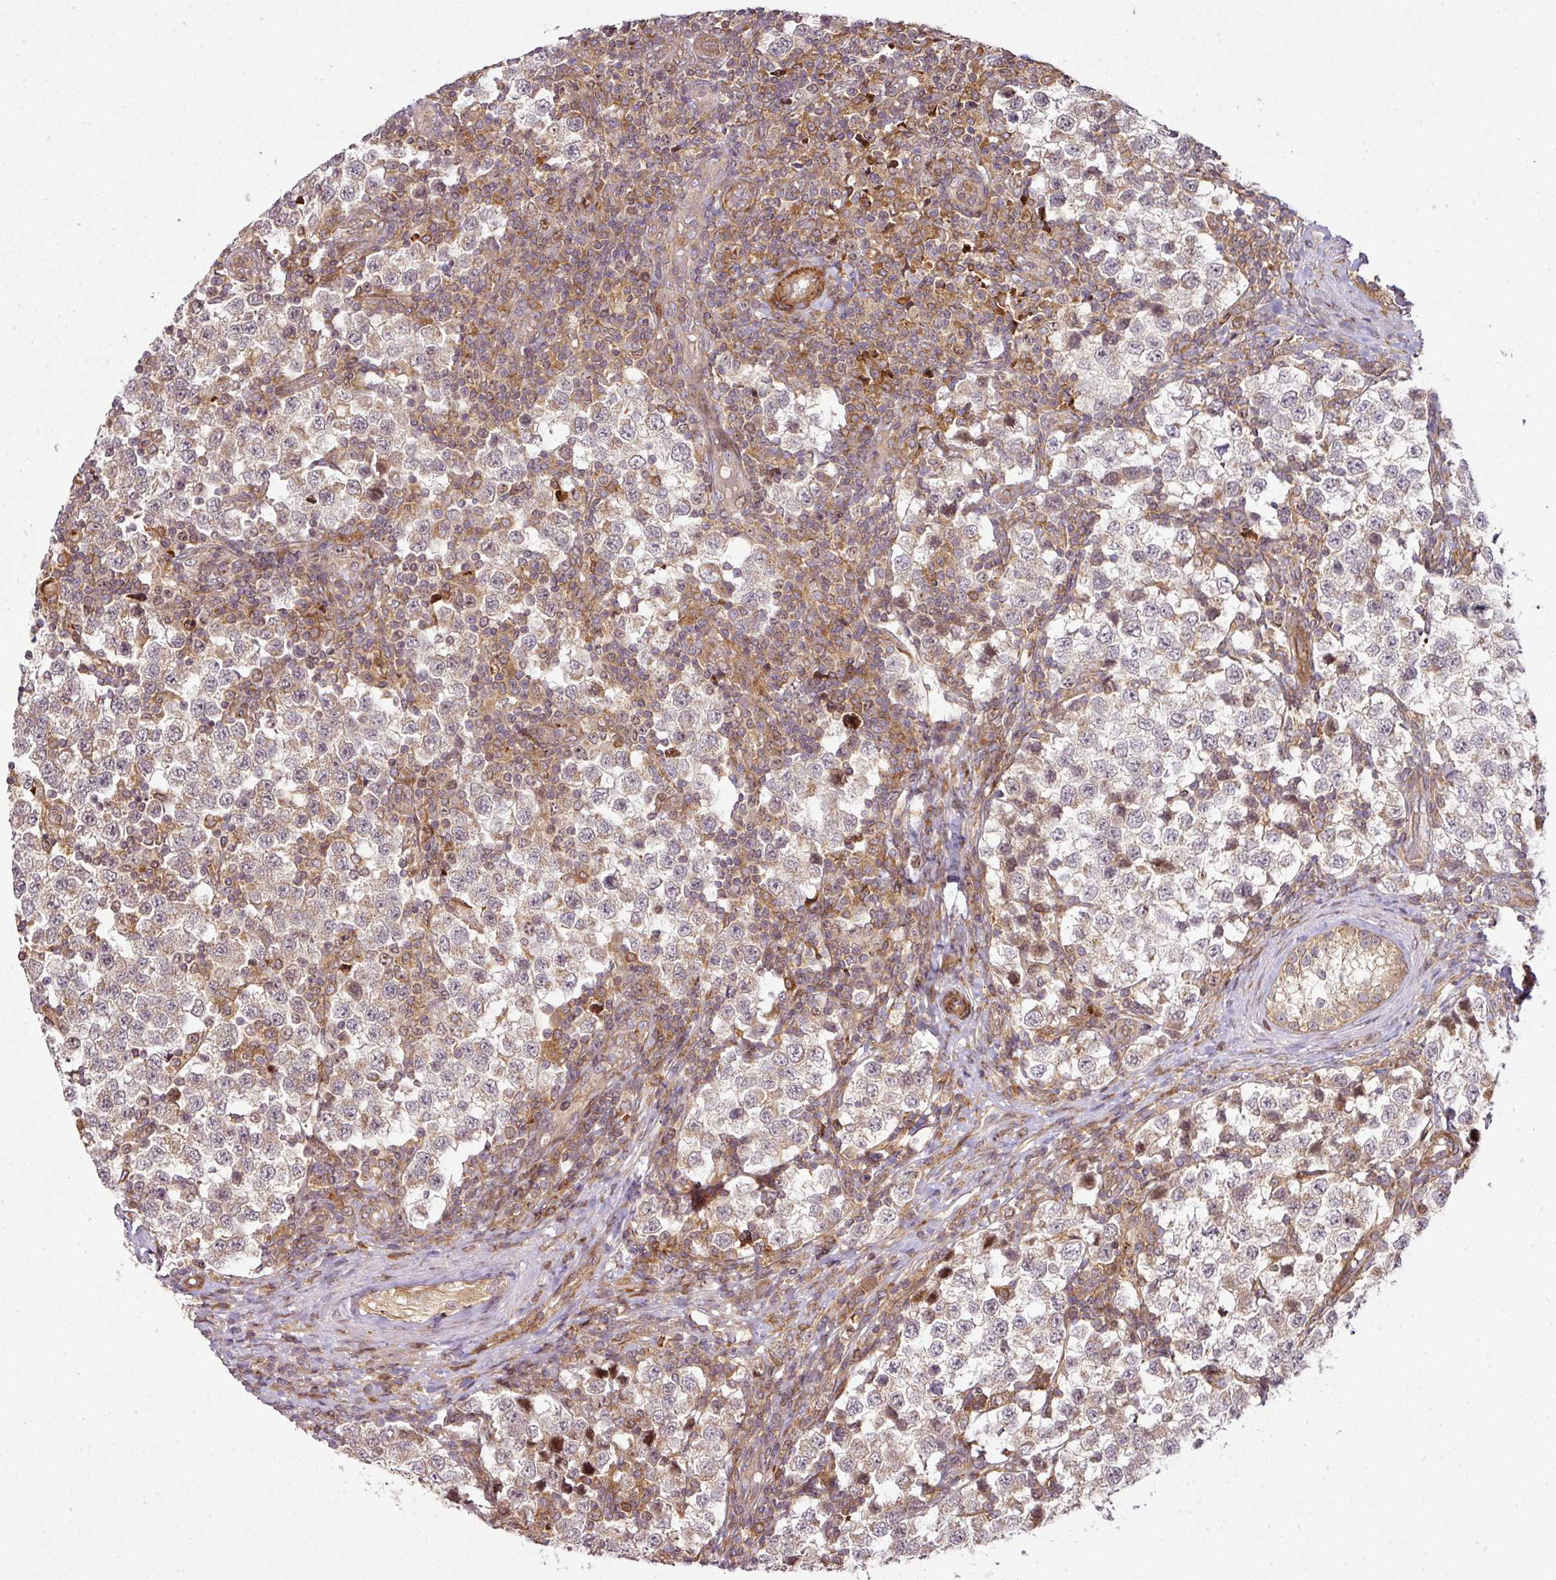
{"staining": {"intensity": "weak", "quantity": "<25%", "location": "nuclear"}, "tissue": "testis cancer", "cell_type": "Tumor cells", "image_type": "cancer", "snomed": [{"axis": "morphology", "description": "Seminoma, NOS"}, {"axis": "topography", "description": "Testis"}], "caption": "Tumor cells are negative for protein expression in human testis cancer. (Stains: DAB (3,3'-diaminobenzidine) immunohistochemistry (IHC) with hematoxylin counter stain, Microscopy: brightfield microscopy at high magnification).", "gene": "ATAT1", "patient": {"sex": "male", "age": 34}}